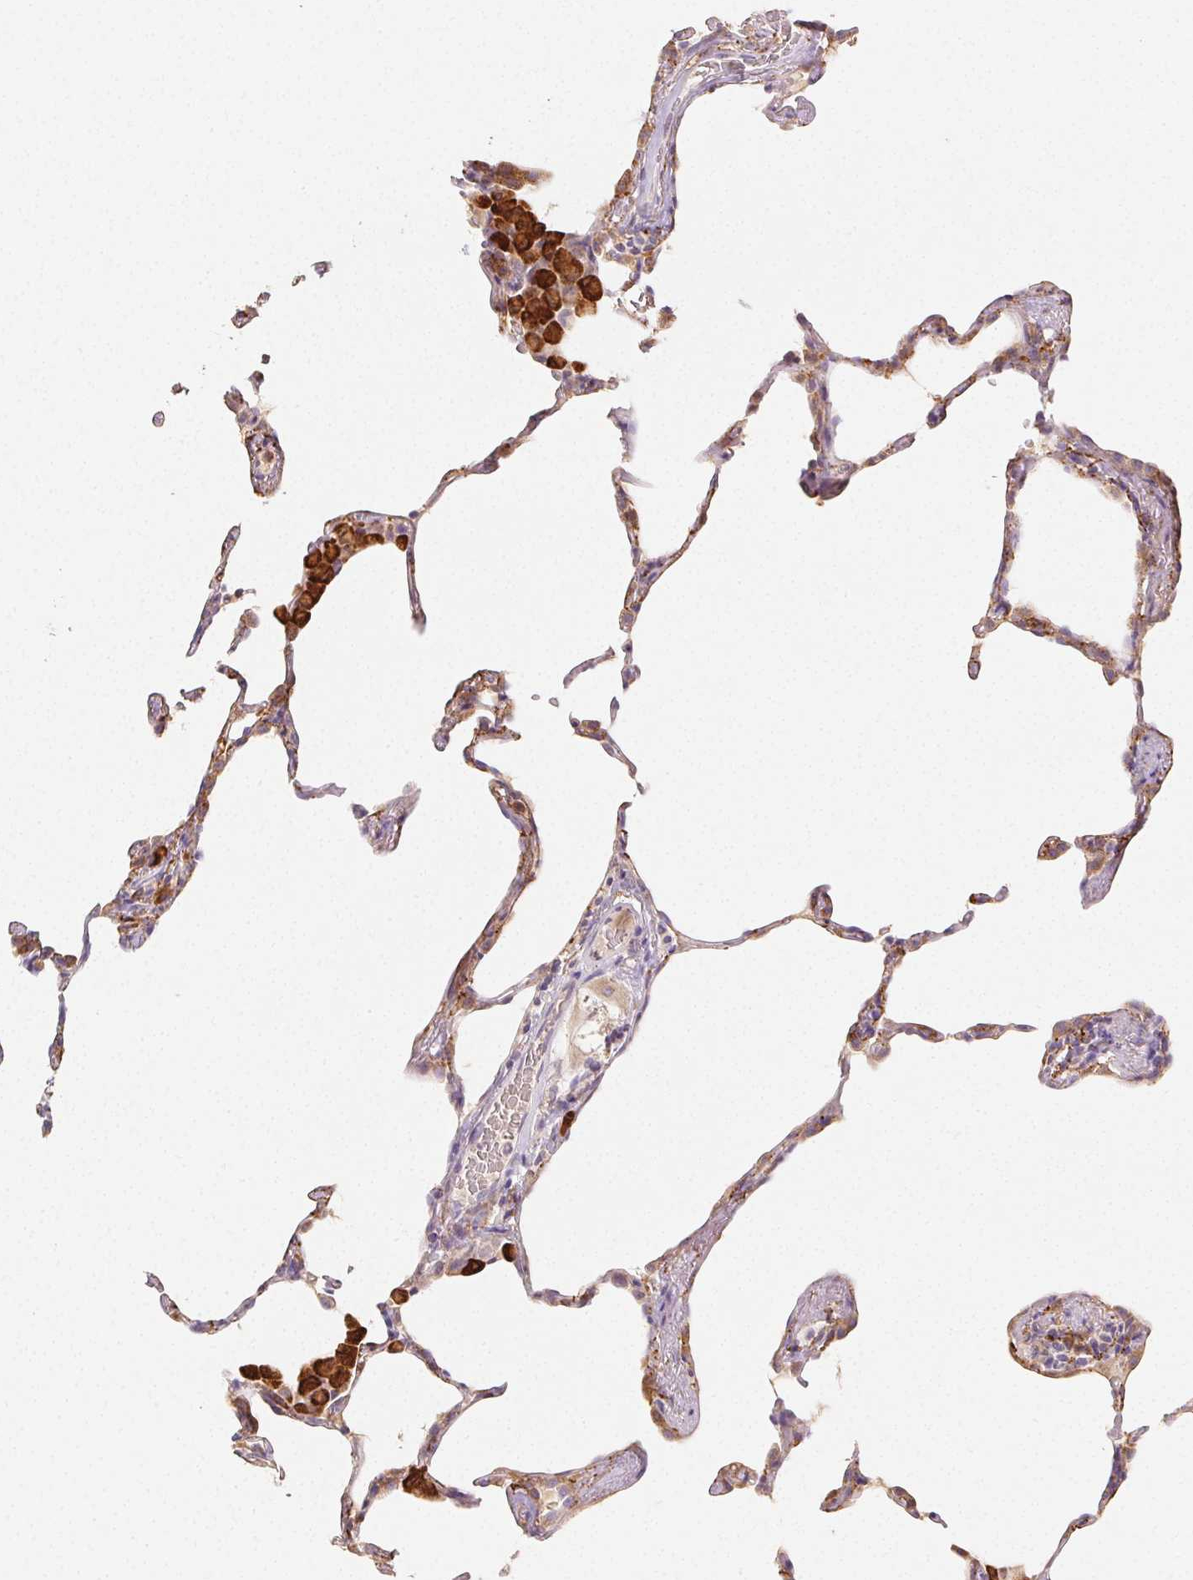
{"staining": {"intensity": "weak", "quantity": "25%-75%", "location": "cytoplasmic/membranous"}, "tissue": "lung", "cell_type": "Alveolar cells", "image_type": "normal", "snomed": [{"axis": "morphology", "description": "Normal tissue, NOS"}, {"axis": "topography", "description": "Lung"}], "caption": "Immunohistochemical staining of normal human lung shows low levels of weak cytoplasmic/membranous positivity in about 25%-75% of alveolar cells.", "gene": "ACVR1B", "patient": {"sex": "female", "age": 57}}